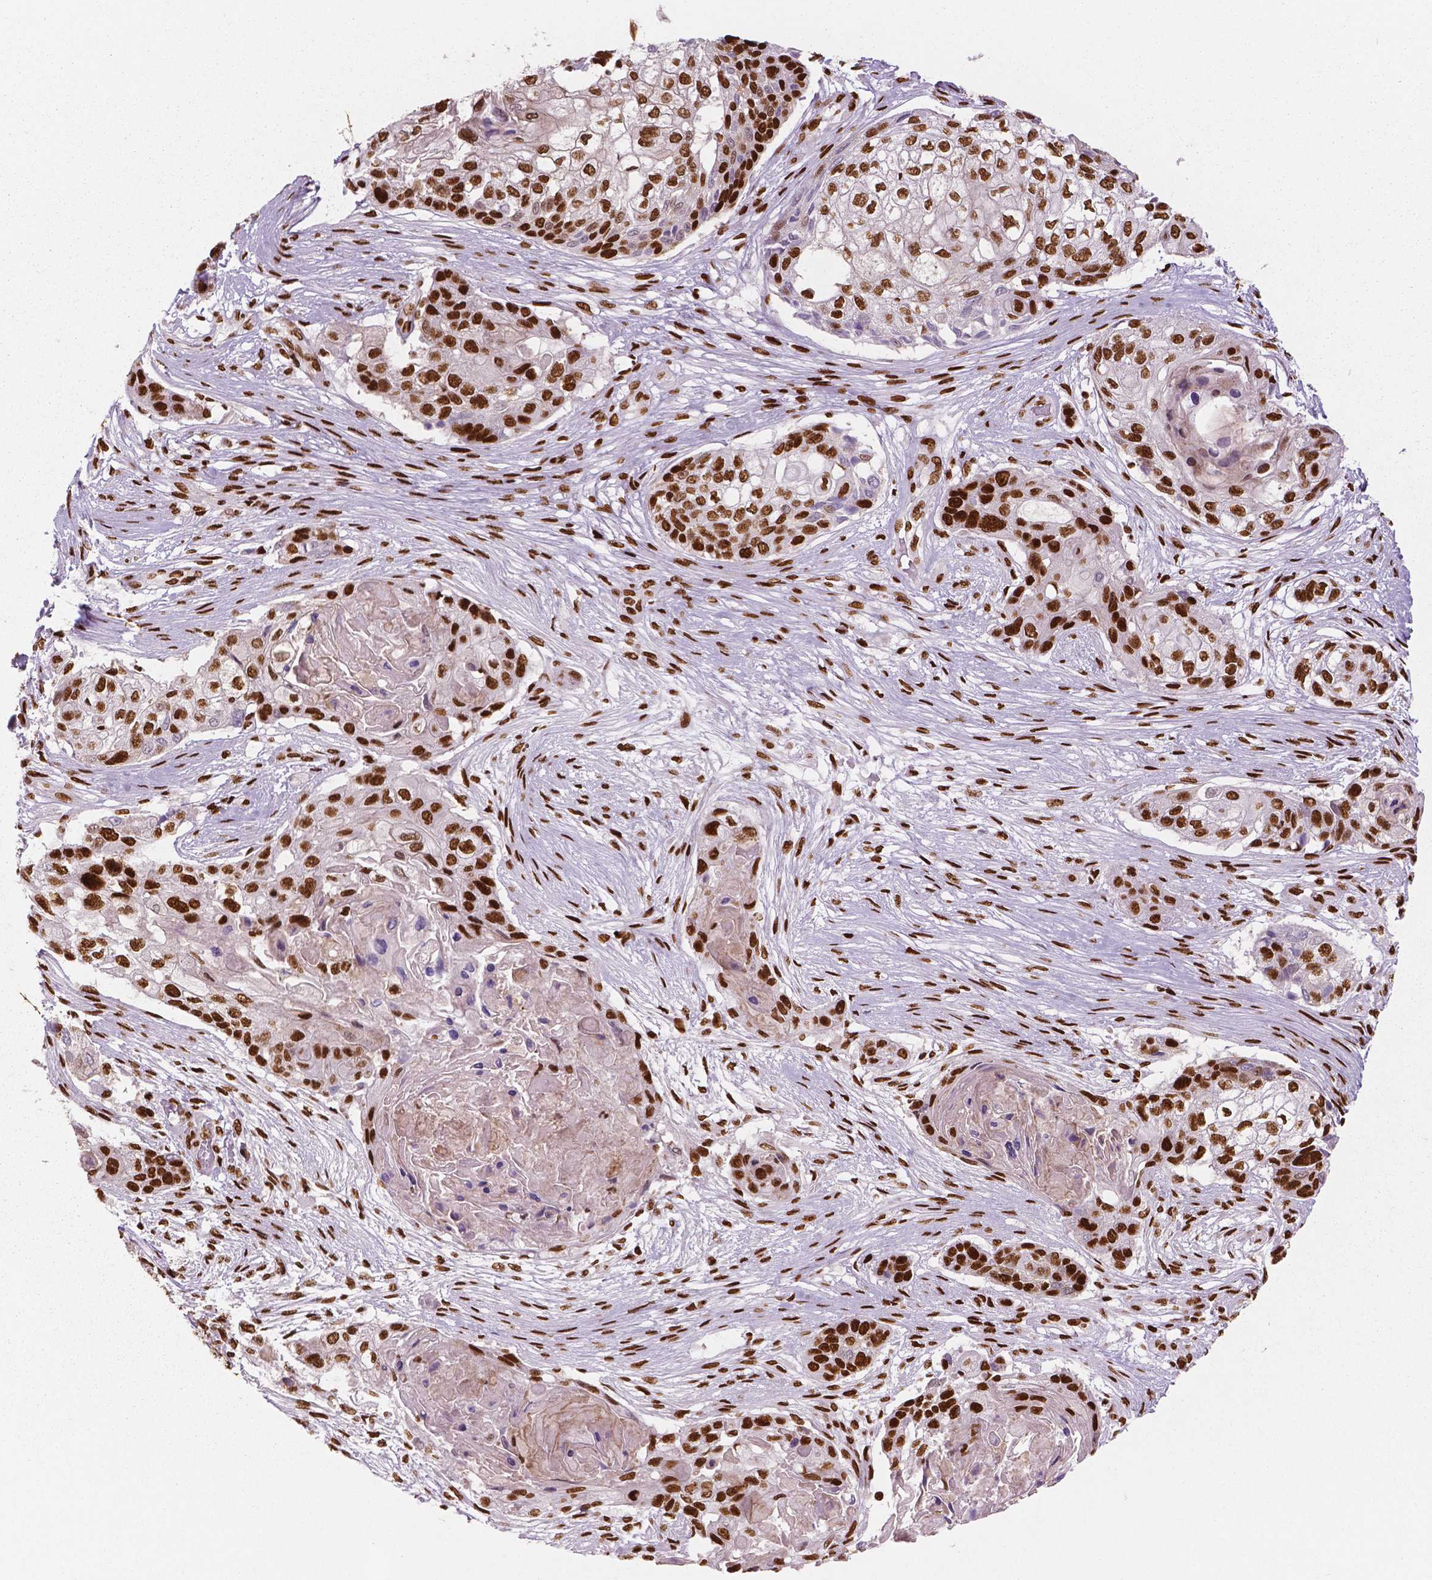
{"staining": {"intensity": "strong", "quantity": ">75%", "location": "nuclear"}, "tissue": "lung cancer", "cell_type": "Tumor cells", "image_type": "cancer", "snomed": [{"axis": "morphology", "description": "Squamous cell carcinoma, NOS"}, {"axis": "topography", "description": "Lung"}], "caption": "An IHC histopathology image of neoplastic tissue is shown. Protein staining in brown labels strong nuclear positivity in squamous cell carcinoma (lung) within tumor cells.", "gene": "BRD4", "patient": {"sex": "male", "age": 69}}